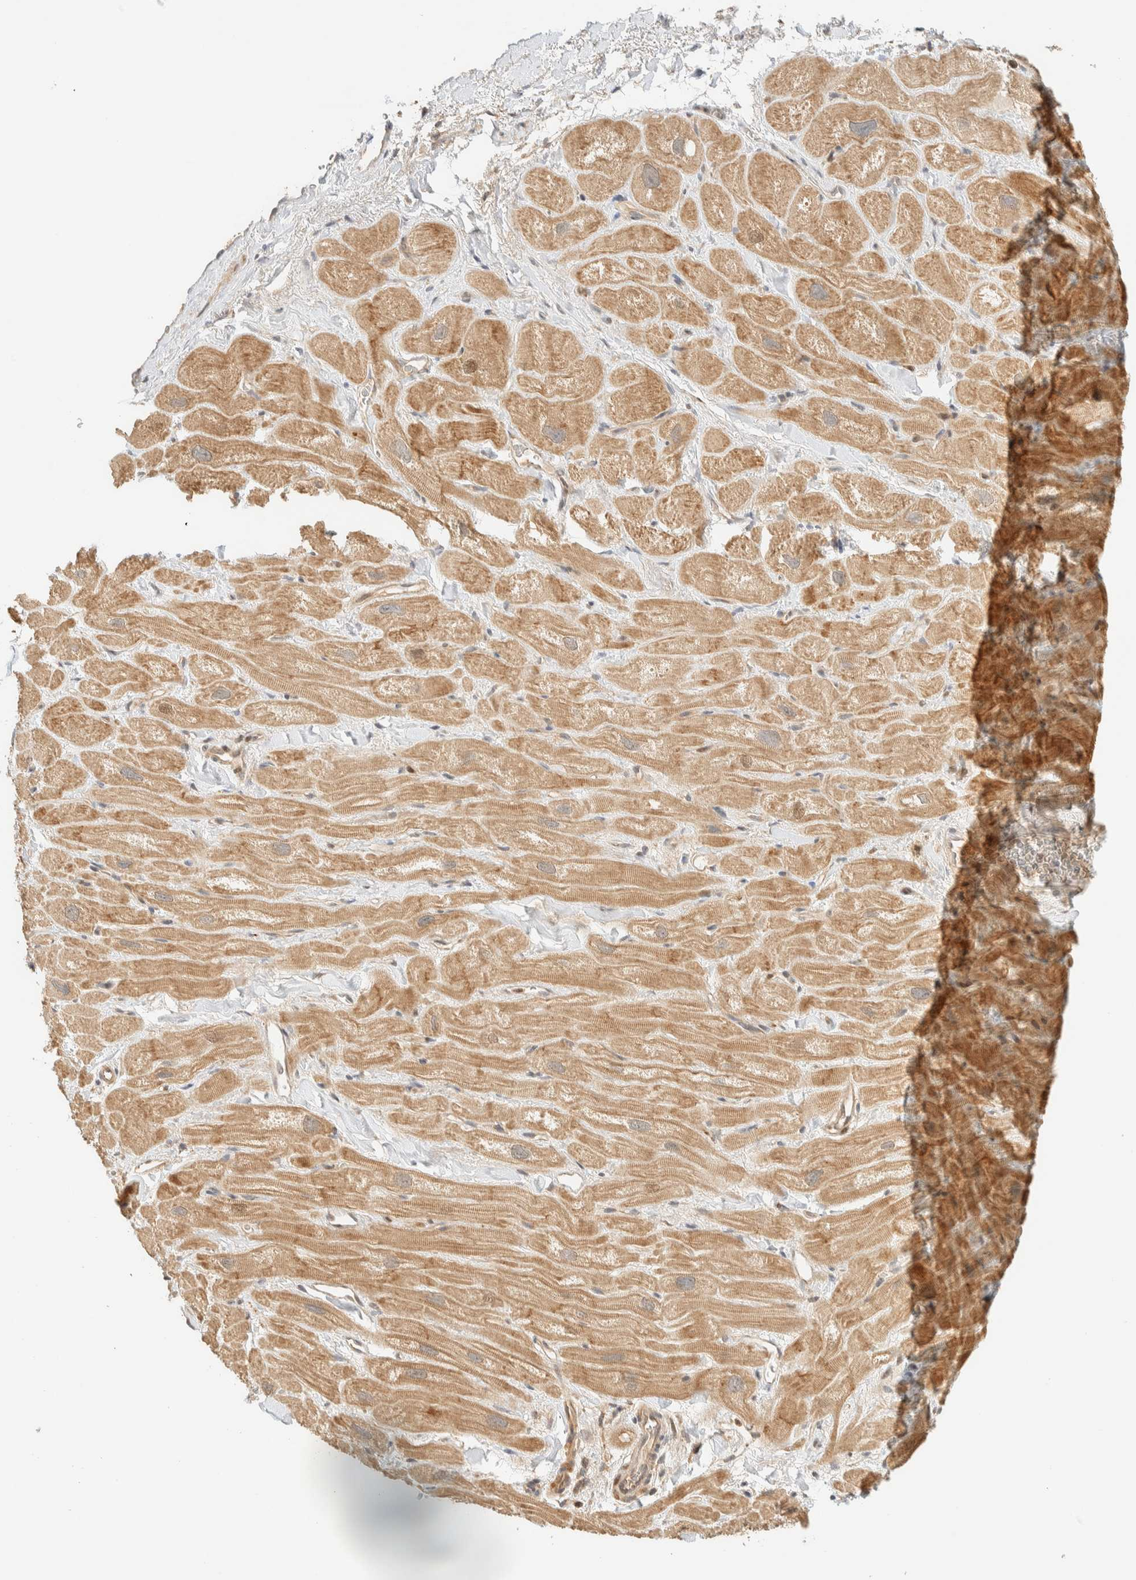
{"staining": {"intensity": "moderate", "quantity": ">75%", "location": "cytoplasmic/membranous"}, "tissue": "heart muscle", "cell_type": "Cardiomyocytes", "image_type": "normal", "snomed": [{"axis": "morphology", "description": "Normal tissue, NOS"}, {"axis": "topography", "description": "Heart"}], "caption": "Cardiomyocytes demonstrate moderate cytoplasmic/membranous staining in approximately >75% of cells in normal heart muscle.", "gene": "ZBTB34", "patient": {"sex": "male", "age": 49}}